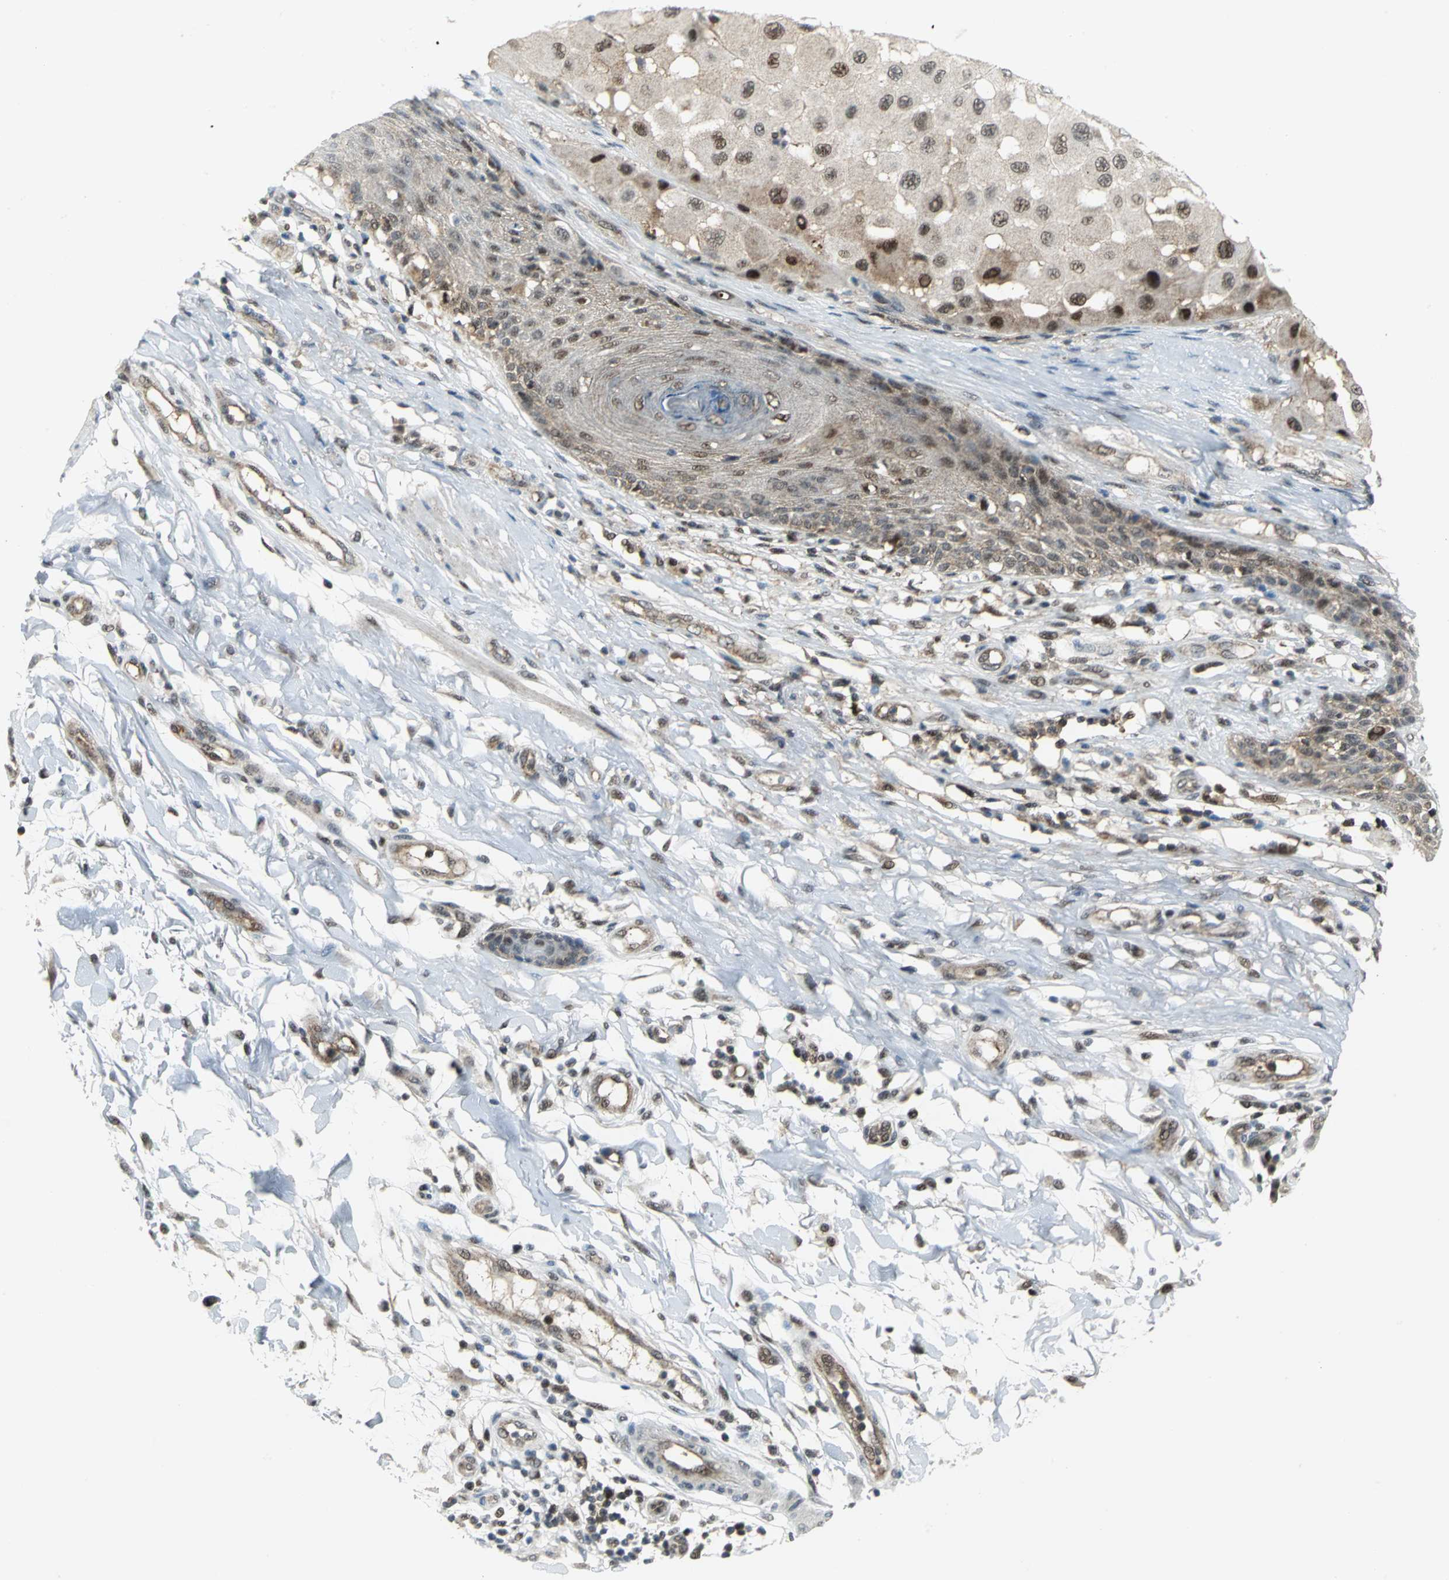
{"staining": {"intensity": "moderate", "quantity": "25%-75%", "location": "nuclear"}, "tissue": "melanoma", "cell_type": "Tumor cells", "image_type": "cancer", "snomed": [{"axis": "morphology", "description": "Malignant melanoma, NOS"}, {"axis": "topography", "description": "Skin"}], "caption": "Immunohistochemical staining of melanoma shows moderate nuclear protein expression in approximately 25%-75% of tumor cells.", "gene": "PSMA4", "patient": {"sex": "female", "age": 81}}